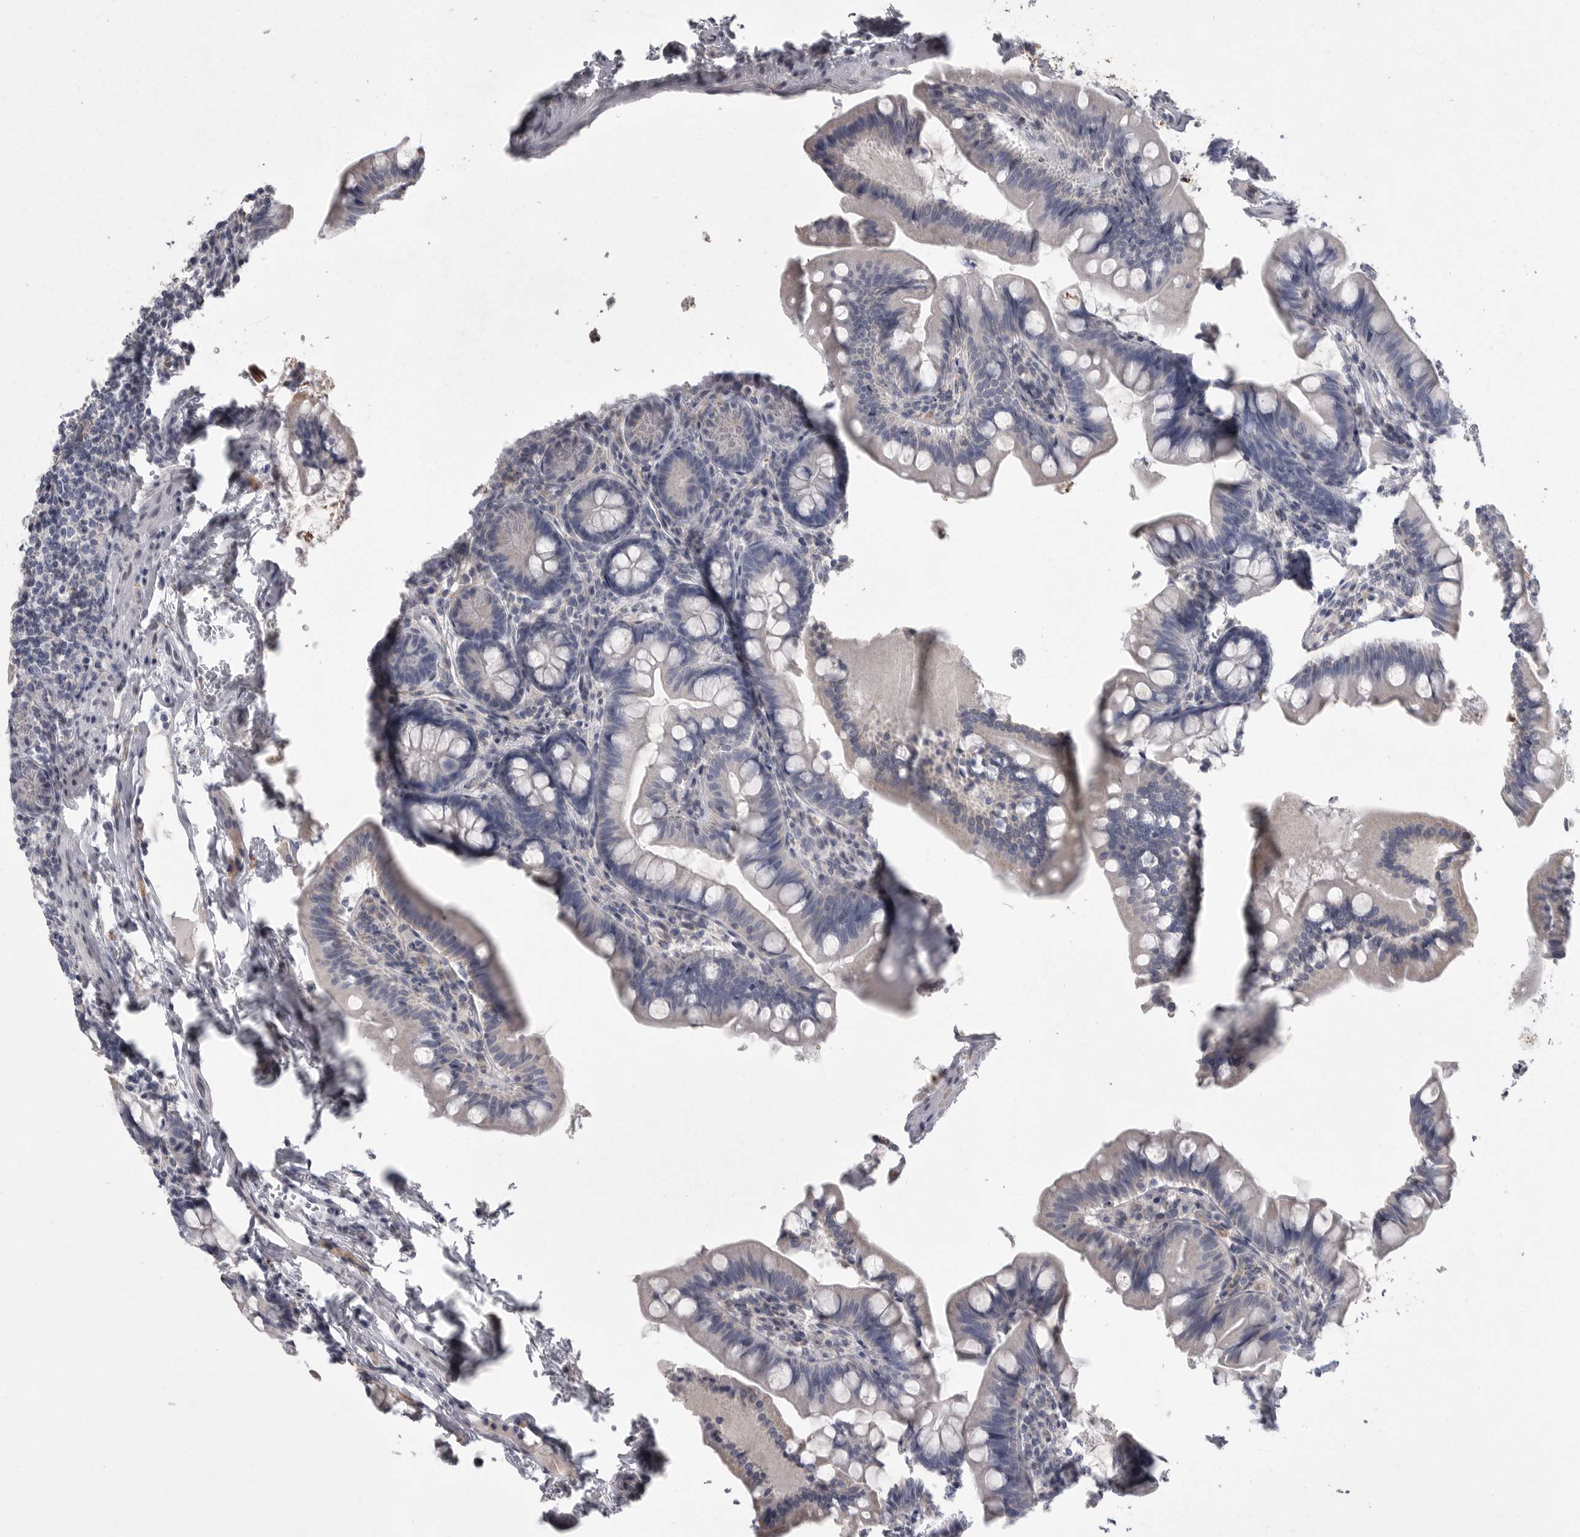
{"staining": {"intensity": "moderate", "quantity": "<25%", "location": "cytoplasmic/membranous"}, "tissue": "small intestine", "cell_type": "Glandular cells", "image_type": "normal", "snomed": [{"axis": "morphology", "description": "Normal tissue, NOS"}, {"axis": "topography", "description": "Small intestine"}], "caption": "Immunohistochemistry (DAB) staining of benign human small intestine exhibits moderate cytoplasmic/membranous protein staining in about <25% of glandular cells.", "gene": "CRP", "patient": {"sex": "male", "age": 7}}